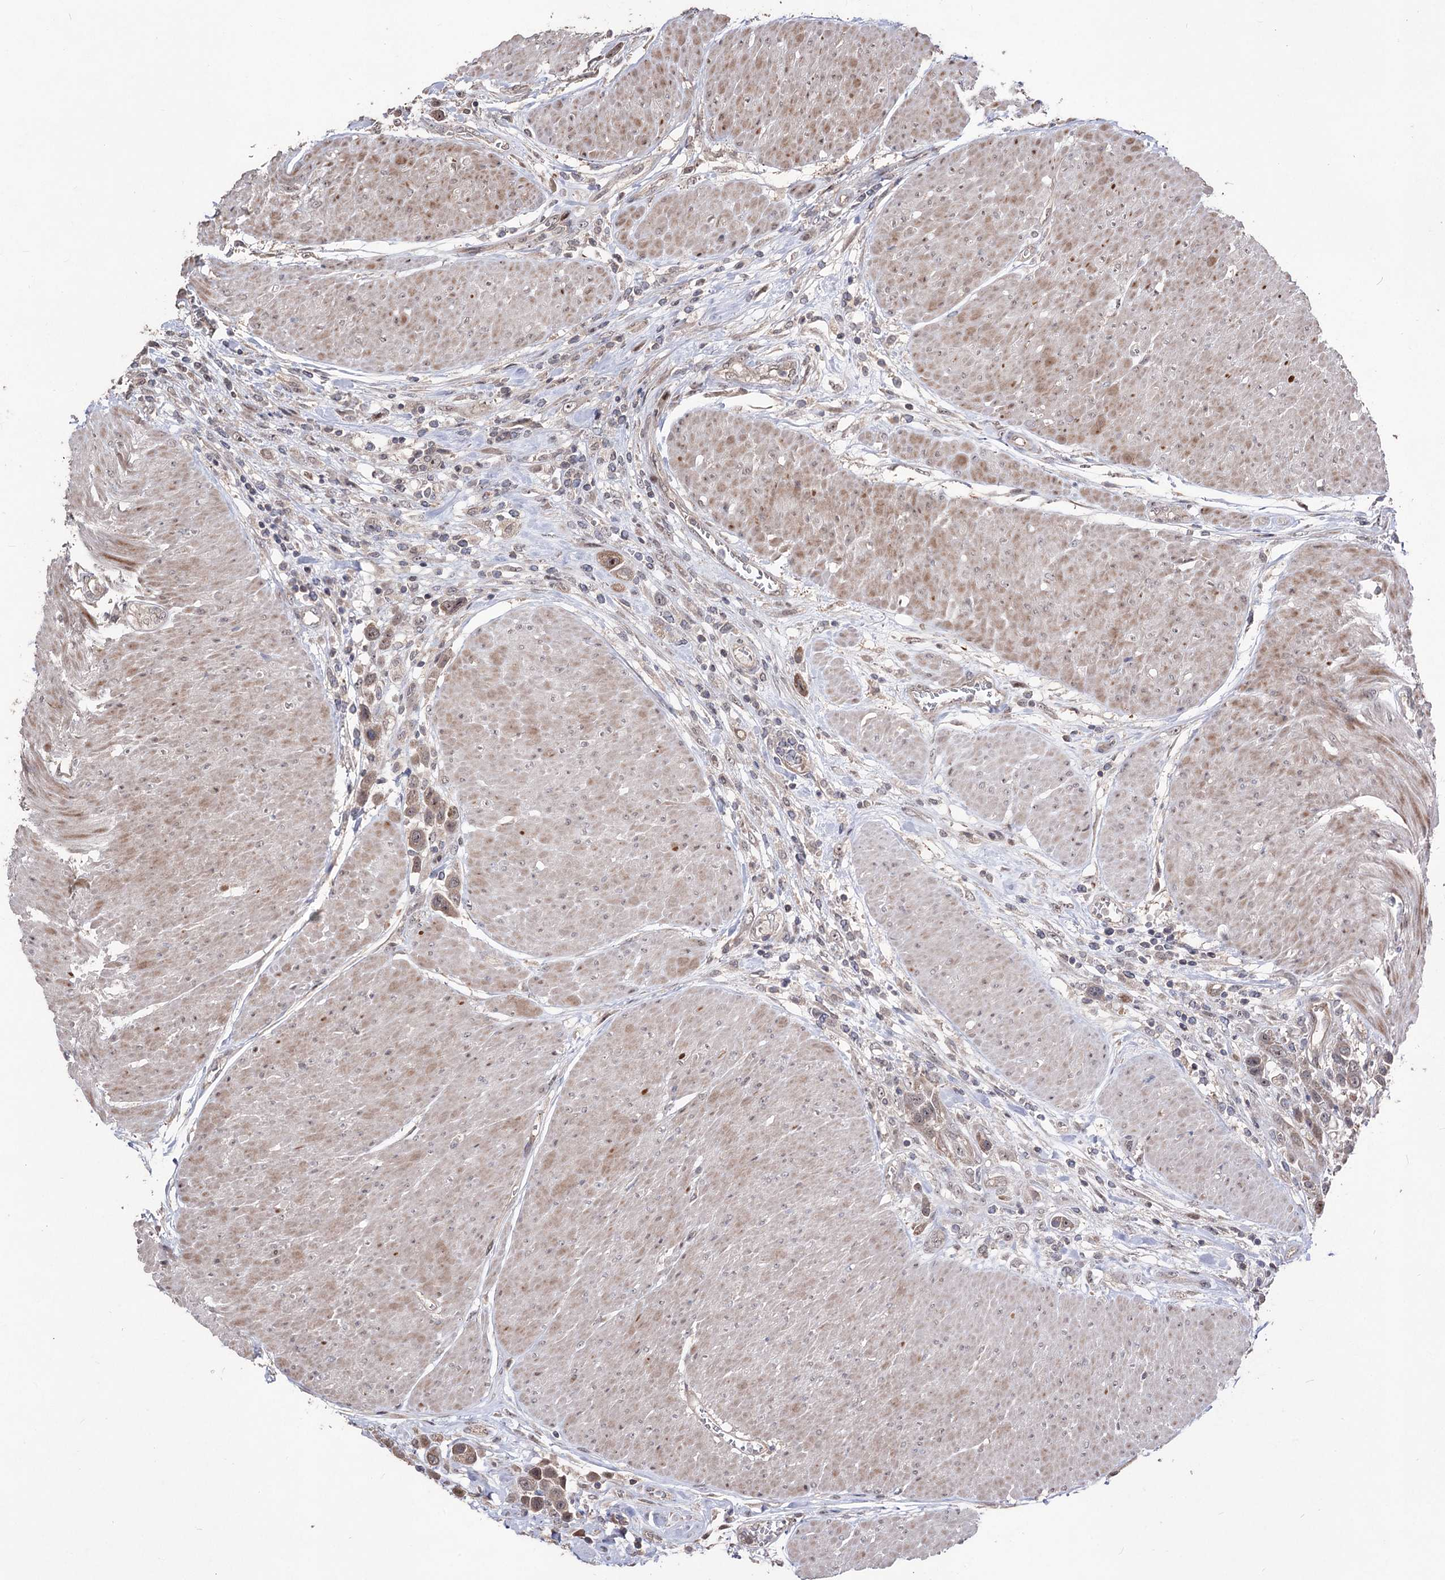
{"staining": {"intensity": "weak", "quantity": ">75%", "location": "cytoplasmic/membranous,nuclear"}, "tissue": "urothelial cancer", "cell_type": "Tumor cells", "image_type": "cancer", "snomed": [{"axis": "morphology", "description": "Urothelial carcinoma, High grade"}, {"axis": "topography", "description": "Urinary bladder"}], "caption": "High-grade urothelial carcinoma stained with a brown dye reveals weak cytoplasmic/membranous and nuclear positive positivity in approximately >75% of tumor cells.", "gene": "CPNE8", "patient": {"sex": "male", "age": 50}}